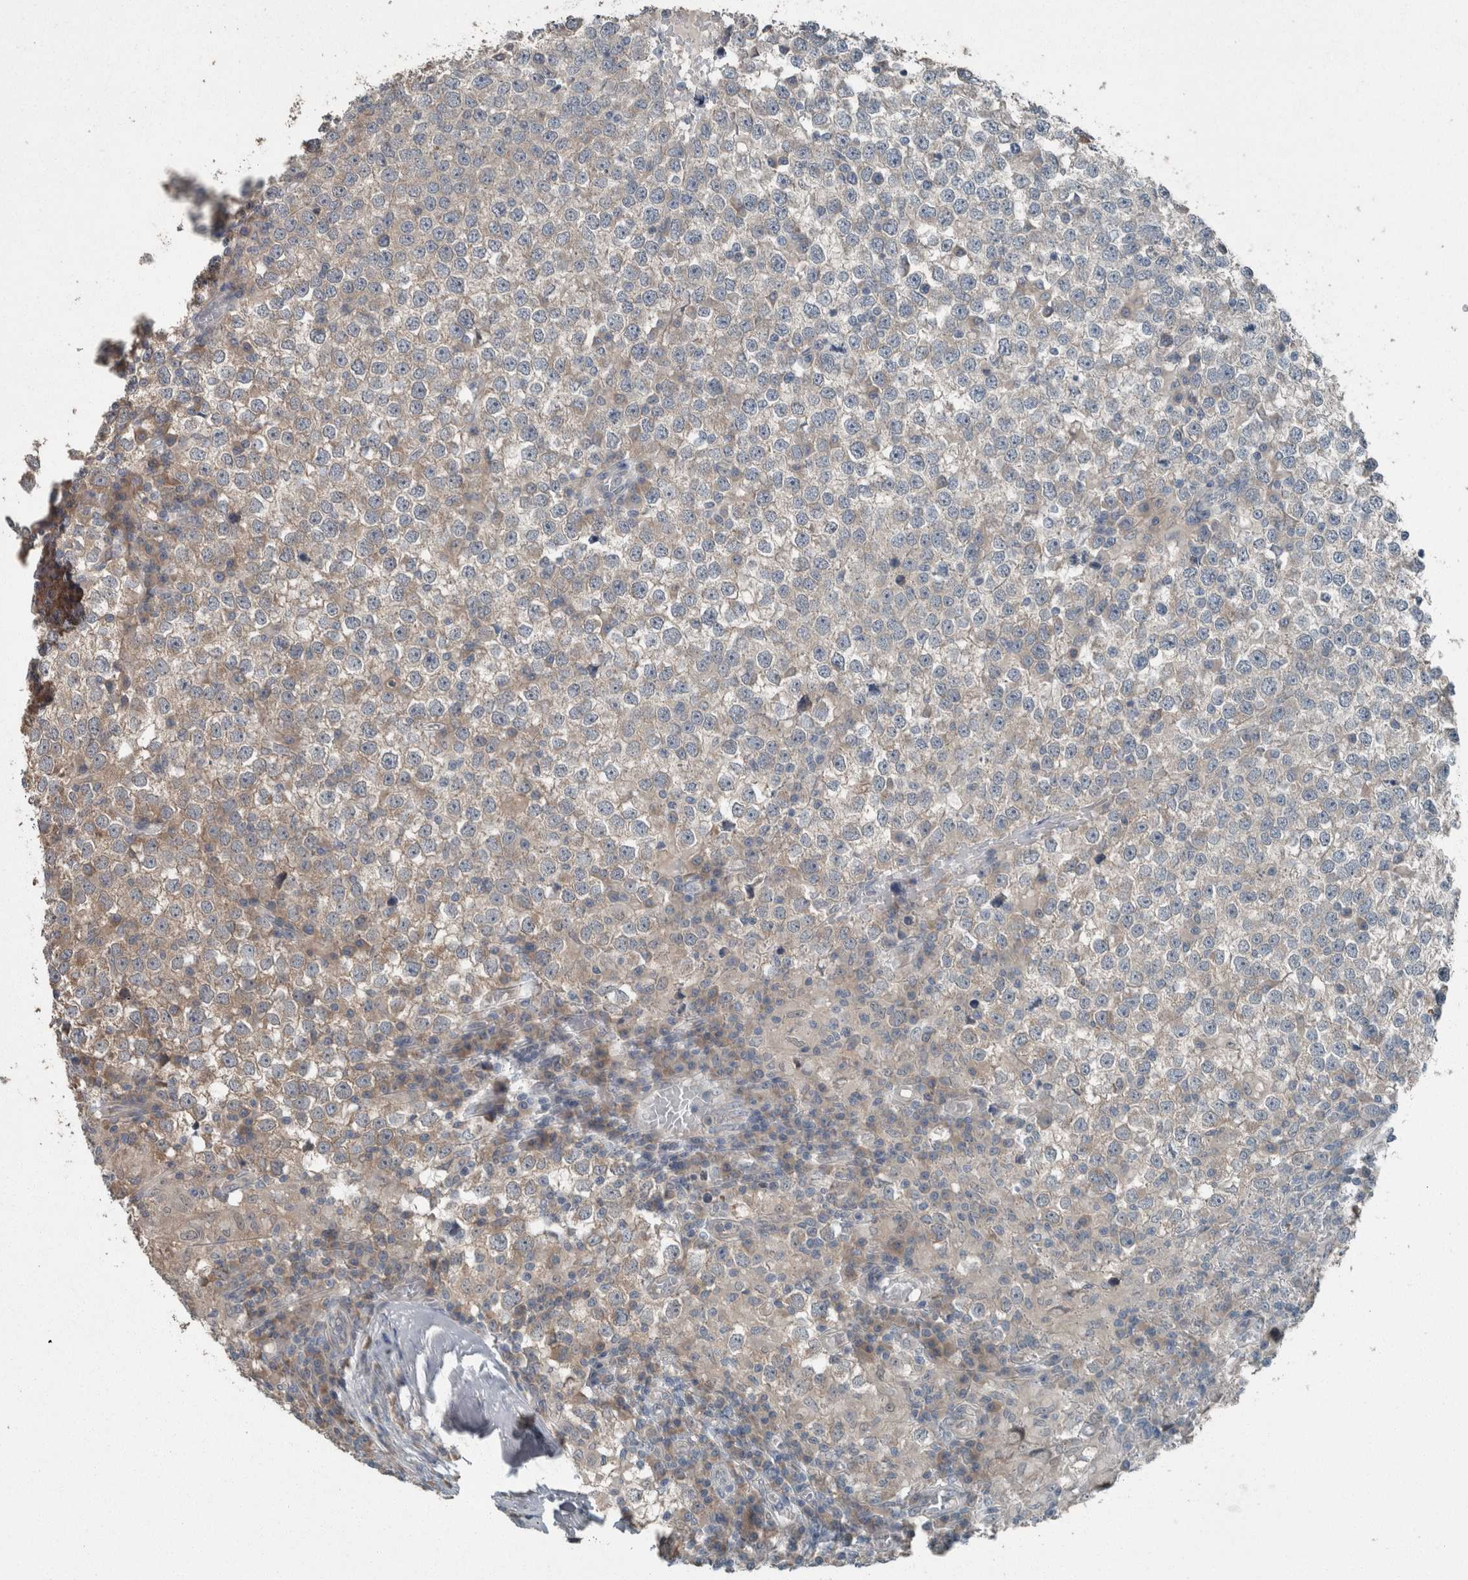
{"staining": {"intensity": "weak", "quantity": "25%-75%", "location": "cytoplasmic/membranous"}, "tissue": "testis cancer", "cell_type": "Tumor cells", "image_type": "cancer", "snomed": [{"axis": "morphology", "description": "Seminoma, NOS"}, {"axis": "topography", "description": "Testis"}], "caption": "Immunohistochemical staining of human seminoma (testis) shows low levels of weak cytoplasmic/membranous staining in about 25%-75% of tumor cells.", "gene": "KNTC1", "patient": {"sex": "male", "age": 65}}